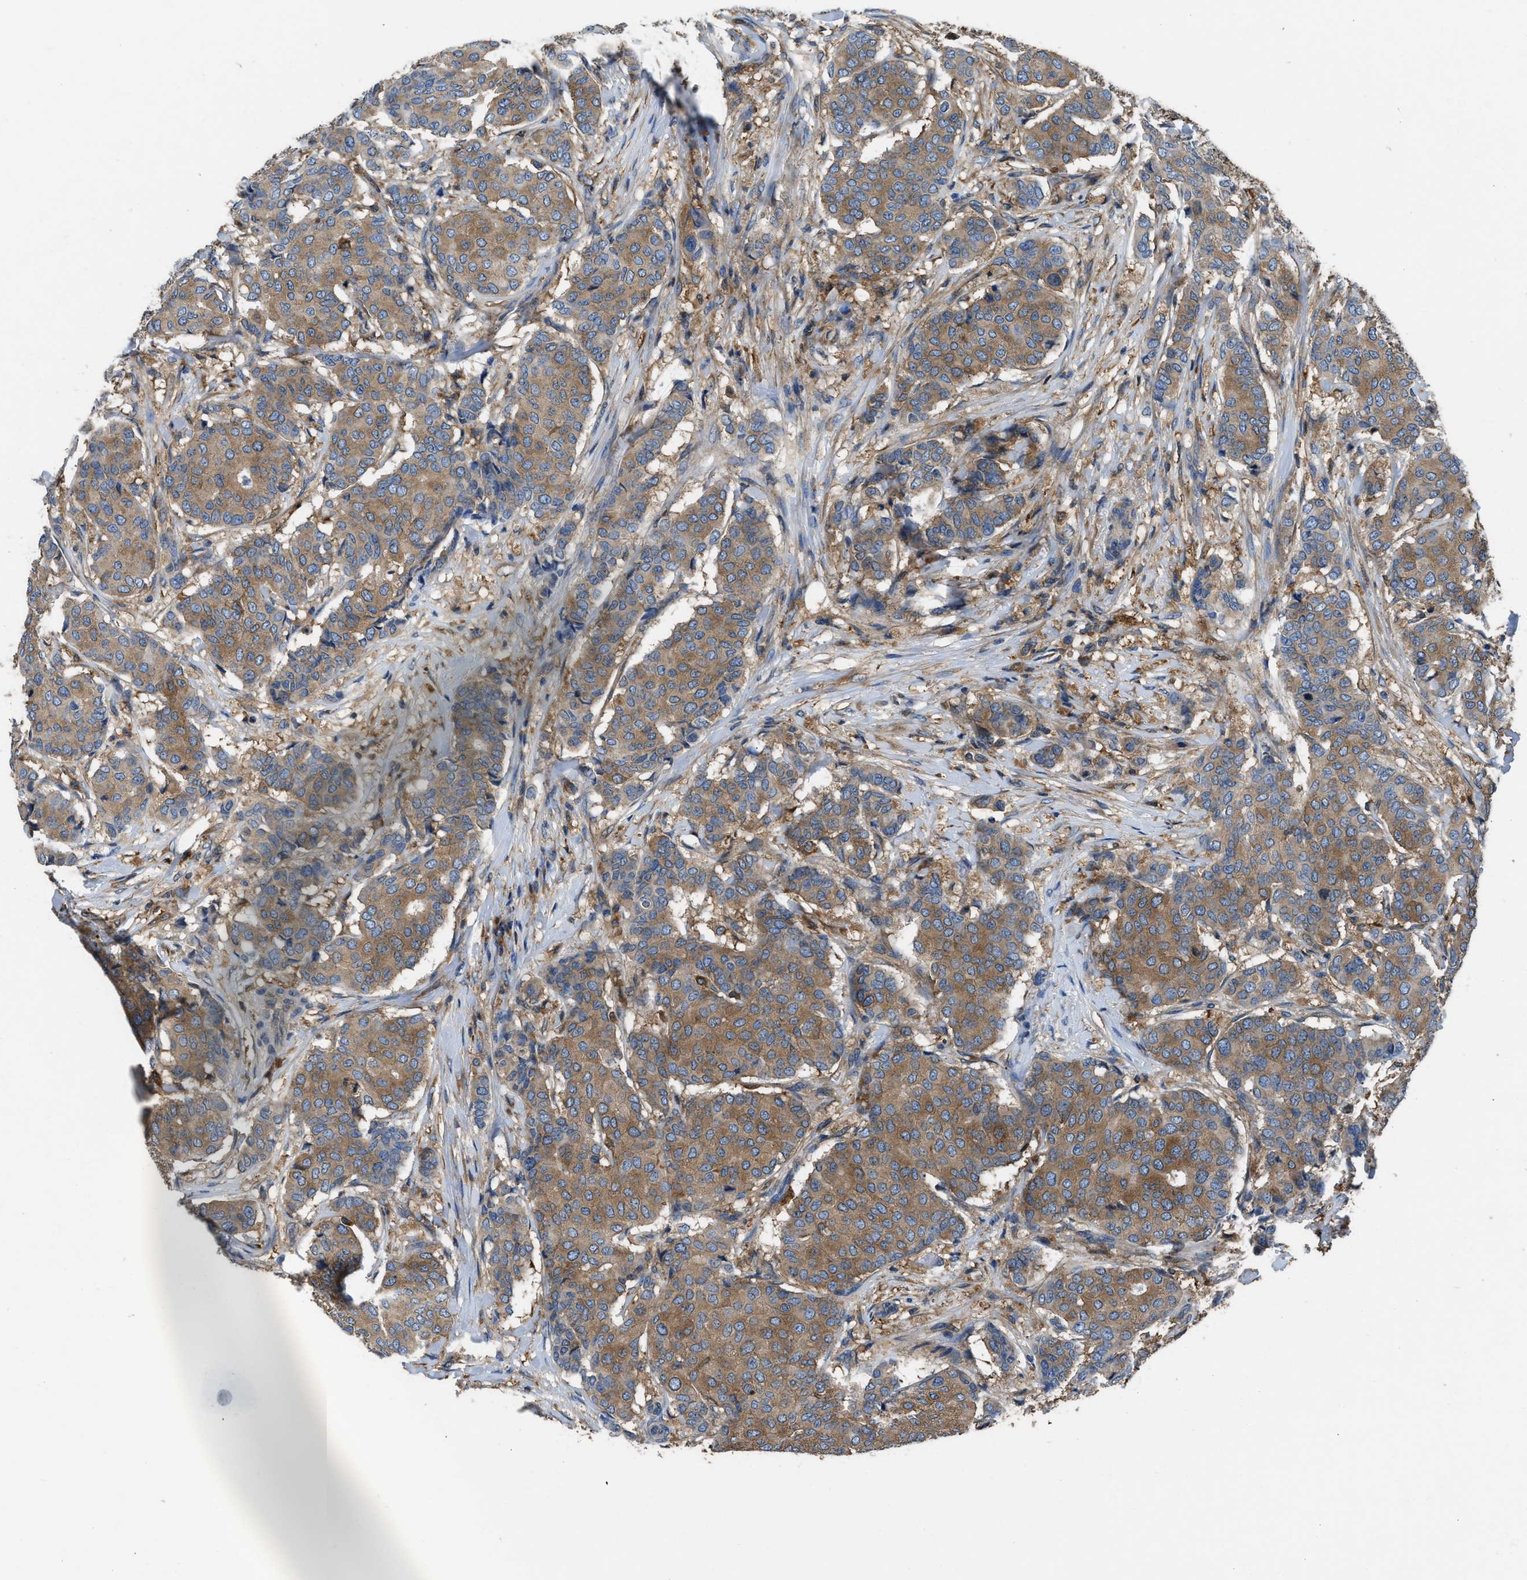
{"staining": {"intensity": "moderate", "quantity": ">75%", "location": "cytoplasmic/membranous"}, "tissue": "breast cancer", "cell_type": "Tumor cells", "image_type": "cancer", "snomed": [{"axis": "morphology", "description": "Duct carcinoma"}, {"axis": "topography", "description": "Breast"}], "caption": "Breast cancer stained for a protein shows moderate cytoplasmic/membranous positivity in tumor cells. The staining was performed using DAB, with brown indicating positive protein expression. Nuclei are stained blue with hematoxylin.", "gene": "PKM", "patient": {"sex": "female", "age": 75}}